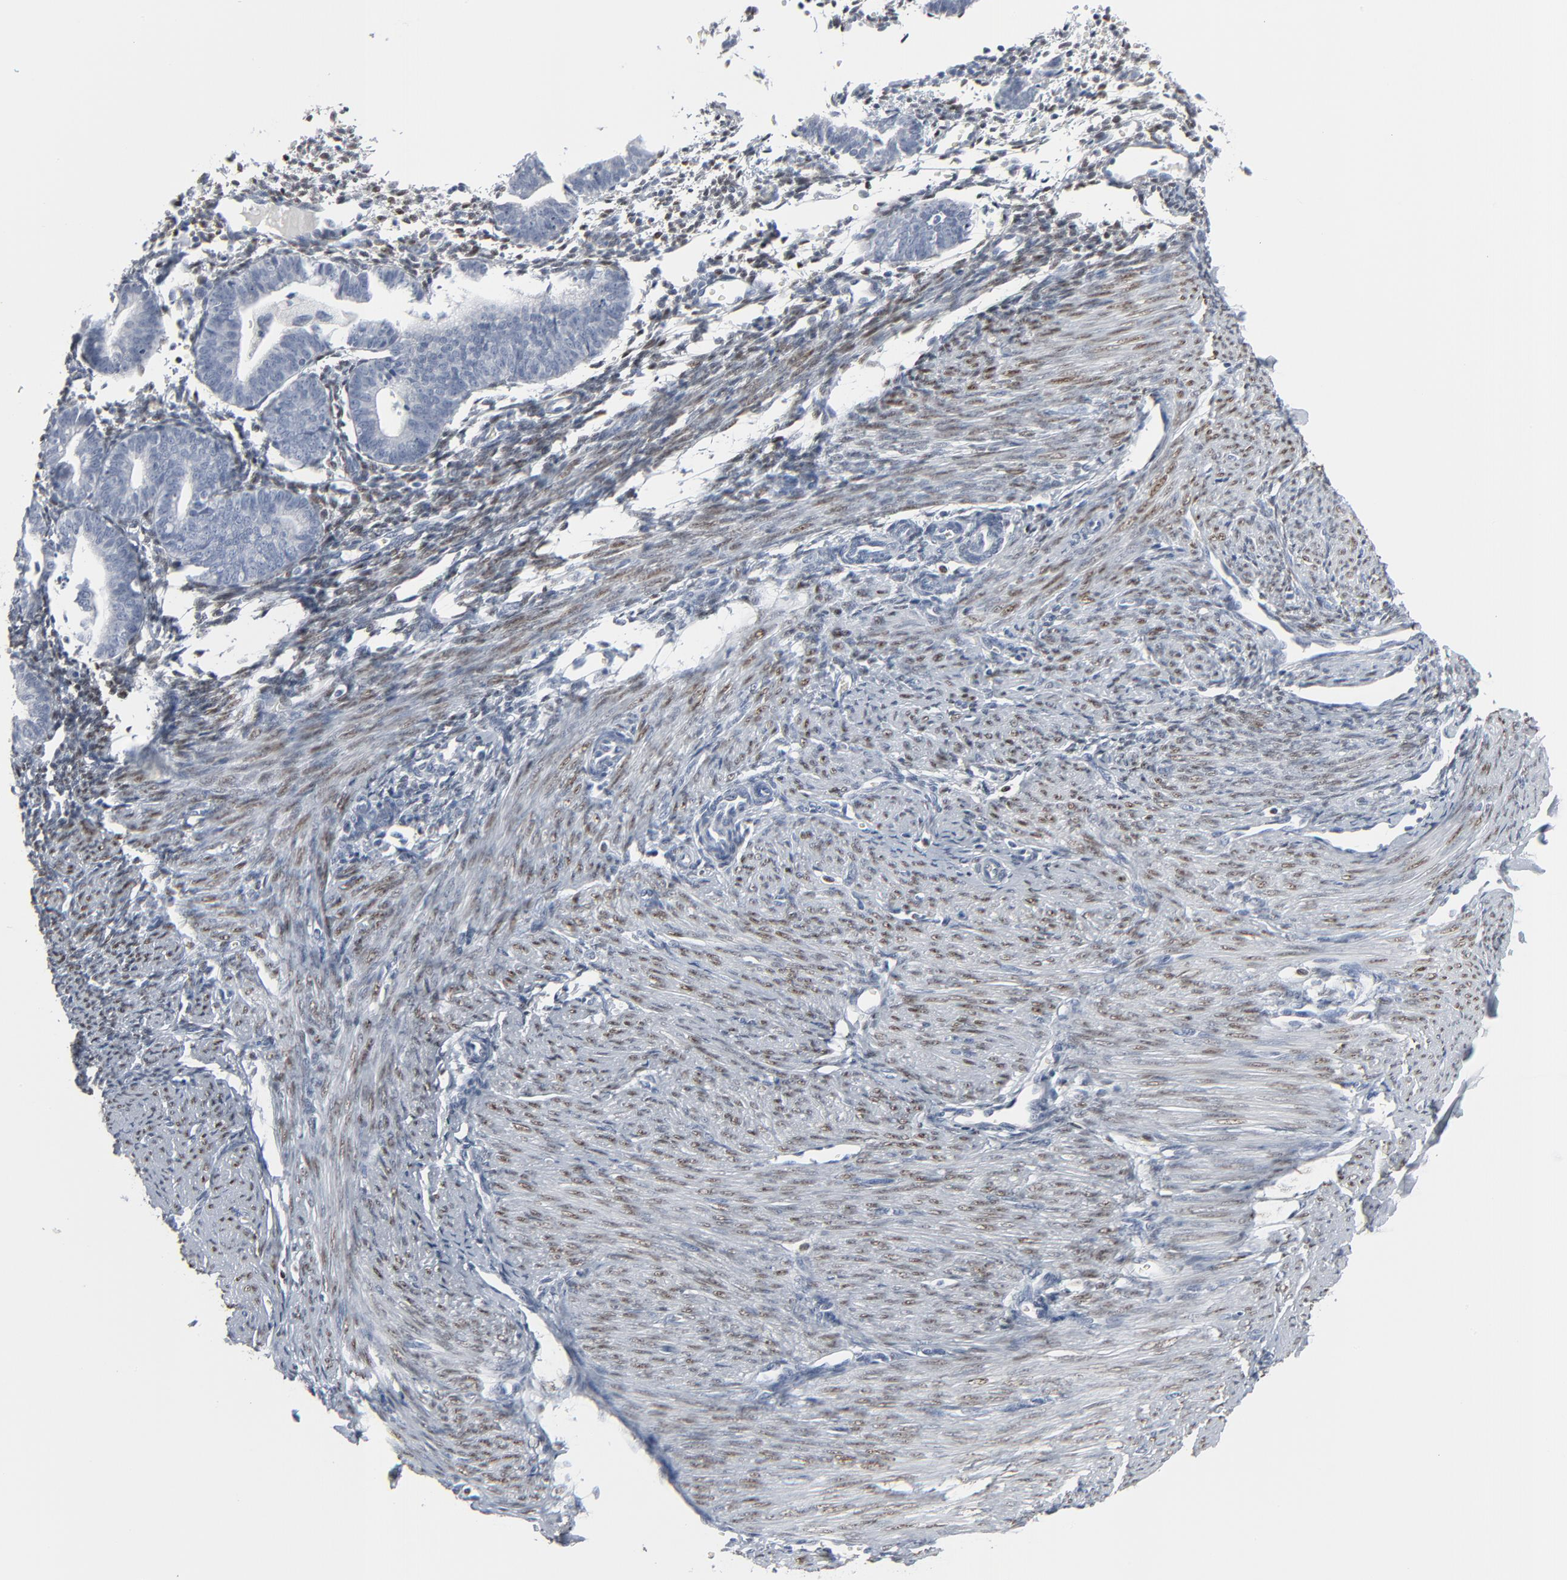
{"staining": {"intensity": "moderate", "quantity": ">75%", "location": "nuclear"}, "tissue": "endometrium", "cell_type": "Cells in endometrial stroma", "image_type": "normal", "snomed": [{"axis": "morphology", "description": "Normal tissue, NOS"}, {"axis": "topography", "description": "Endometrium"}], "caption": "An immunohistochemistry image of unremarkable tissue is shown. Protein staining in brown labels moderate nuclear positivity in endometrium within cells in endometrial stroma.", "gene": "MITF", "patient": {"sex": "female", "age": 72}}